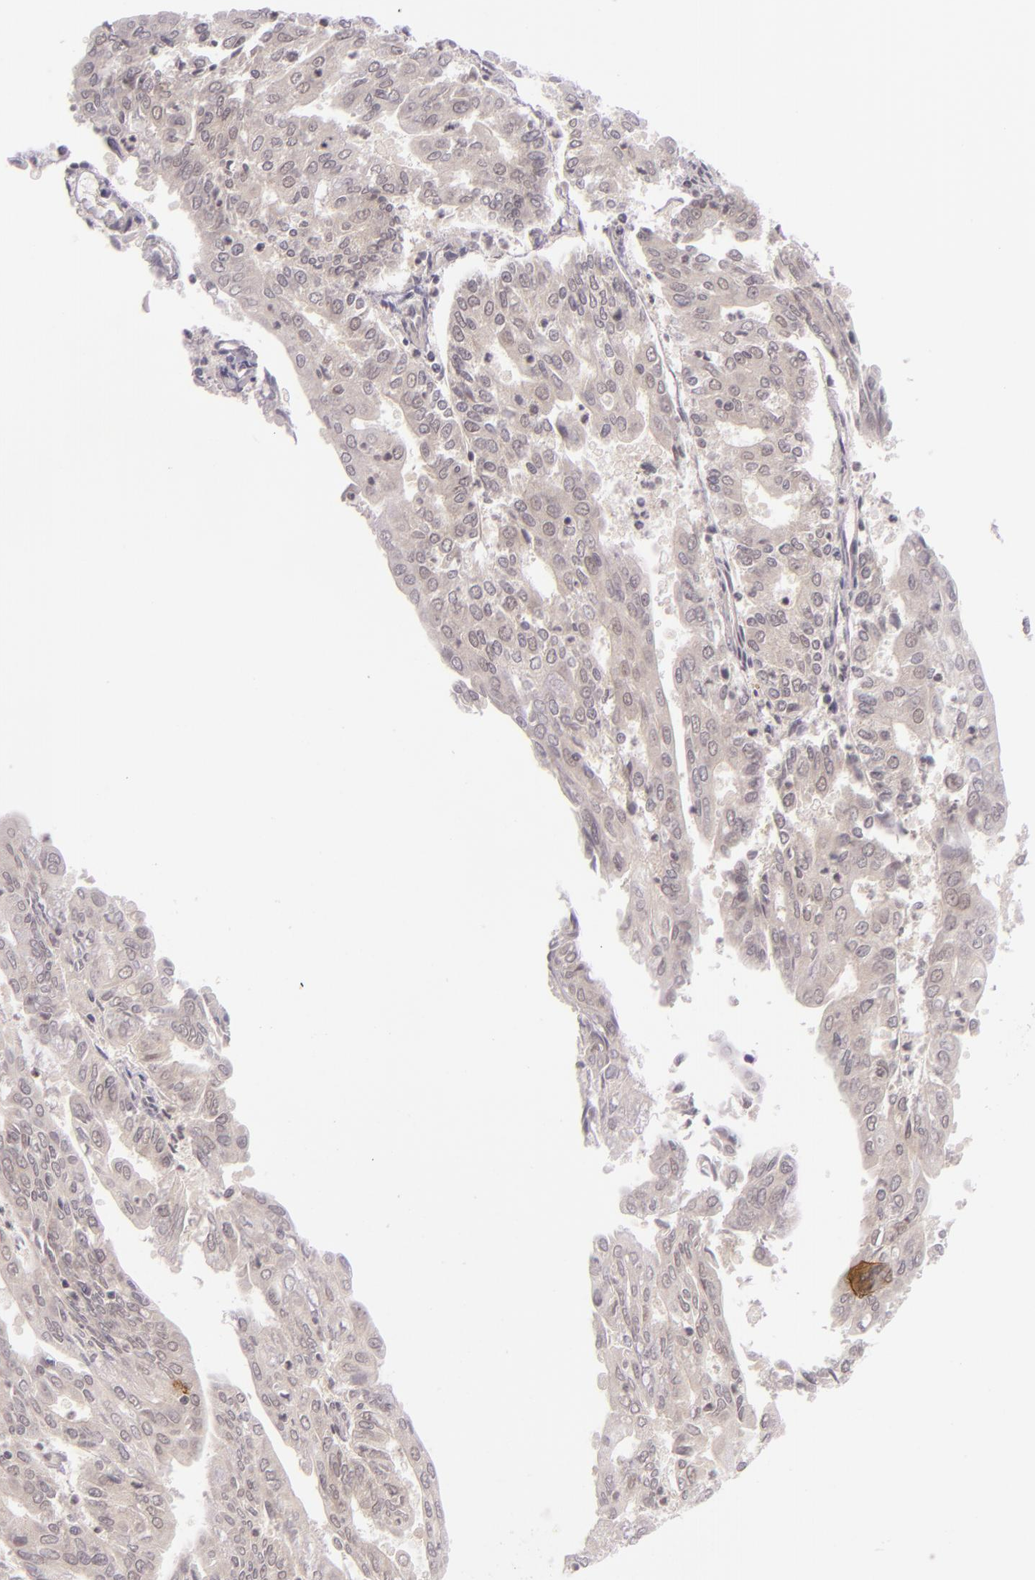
{"staining": {"intensity": "negative", "quantity": "none", "location": "none"}, "tissue": "endometrial cancer", "cell_type": "Tumor cells", "image_type": "cancer", "snomed": [{"axis": "morphology", "description": "Adenocarcinoma, NOS"}, {"axis": "topography", "description": "Endometrium"}], "caption": "Immunohistochemical staining of endometrial adenocarcinoma shows no significant staining in tumor cells.", "gene": "CASP8", "patient": {"sex": "female", "age": 79}}